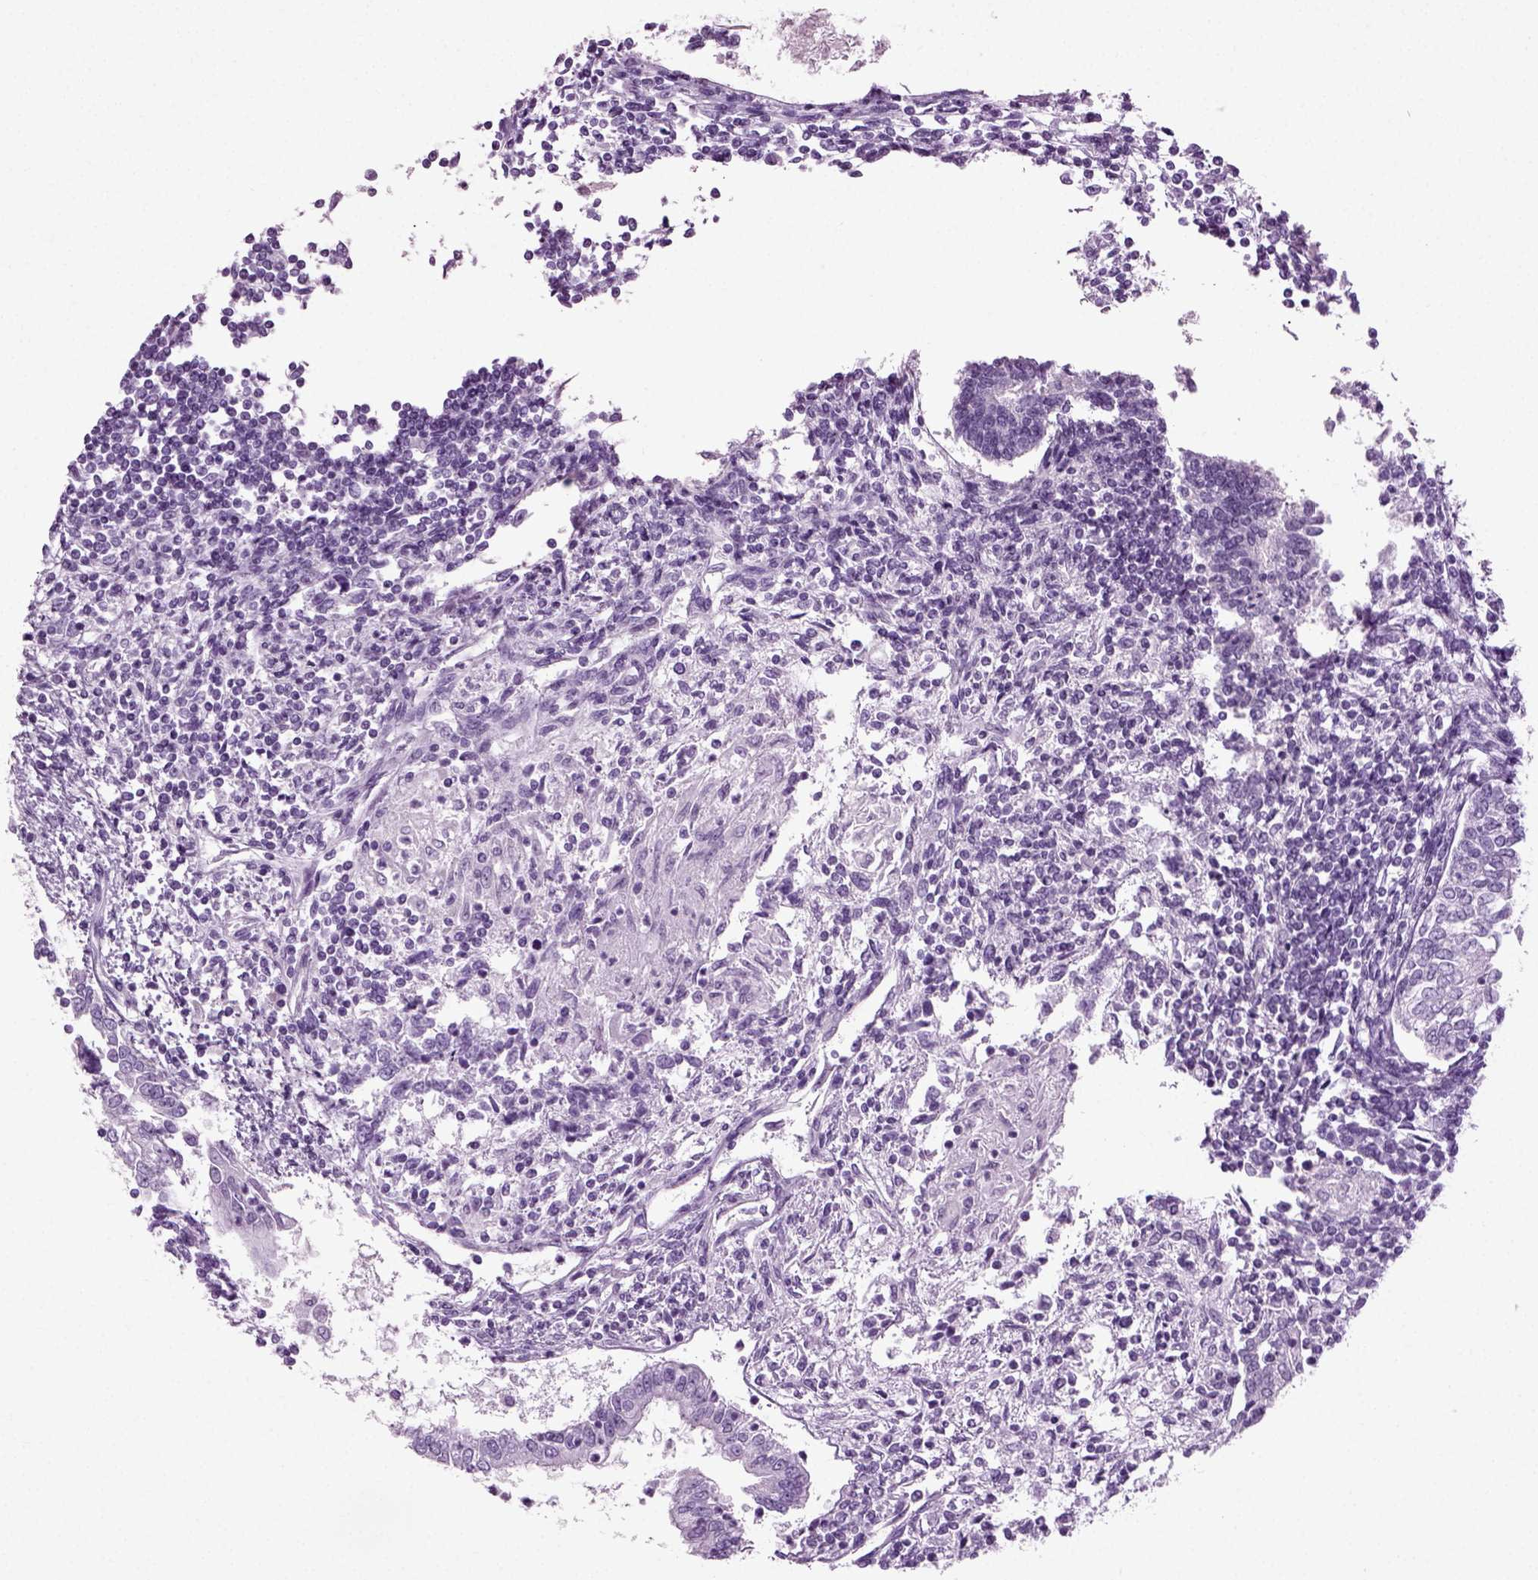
{"staining": {"intensity": "negative", "quantity": "none", "location": "none"}, "tissue": "testis cancer", "cell_type": "Tumor cells", "image_type": "cancer", "snomed": [{"axis": "morphology", "description": "Carcinoma, Embryonal, NOS"}, {"axis": "topography", "description": "Testis"}], "caption": "Immunohistochemistry (IHC) histopathology image of neoplastic tissue: human testis embryonal carcinoma stained with DAB (3,3'-diaminobenzidine) demonstrates no significant protein expression in tumor cells.", "gene": "PRLH", "patient": {"sex": "male", "age": 37}}